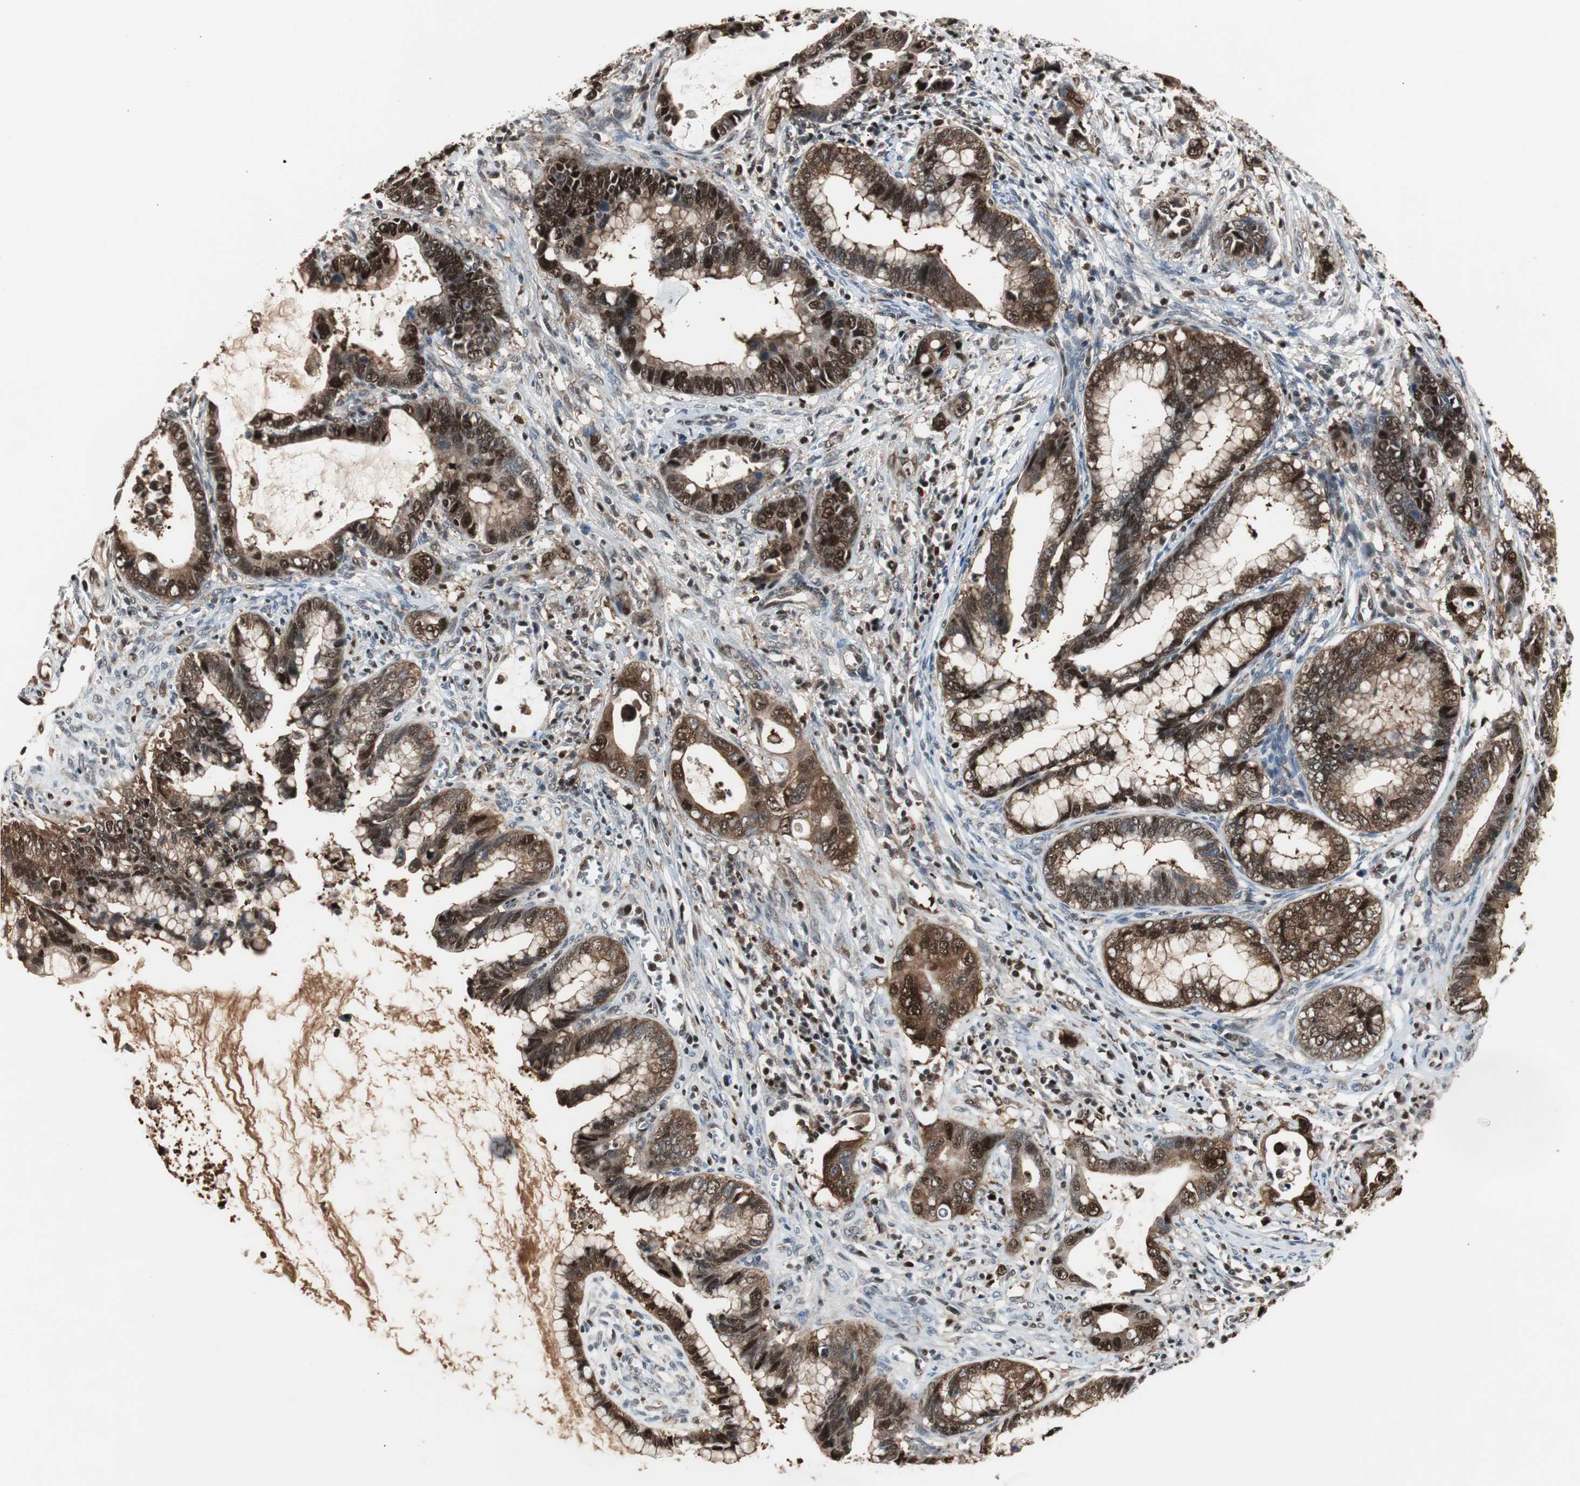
{"staining": {"intensity": "strong", "quantity": ">75%", "location": "cytoplasmic/membranous,nuclear"}, "tissue": "cervical cancer", "cell_type": "Tumor cells", "image_type": "cancer", "snomed": [{"axis": "morphology", "description": "Adenocarcinoma, NOS"}, {"axis": "topography", "description": "Cervix"}], "caption": "A brown stain labels strong cytoplasmic/membranous and nuclear expression of a protein in human adenocarcinoma (cervical) tumor cells.", "gene": "ACLY", "patient": {"sex": "female", "age": 44}}